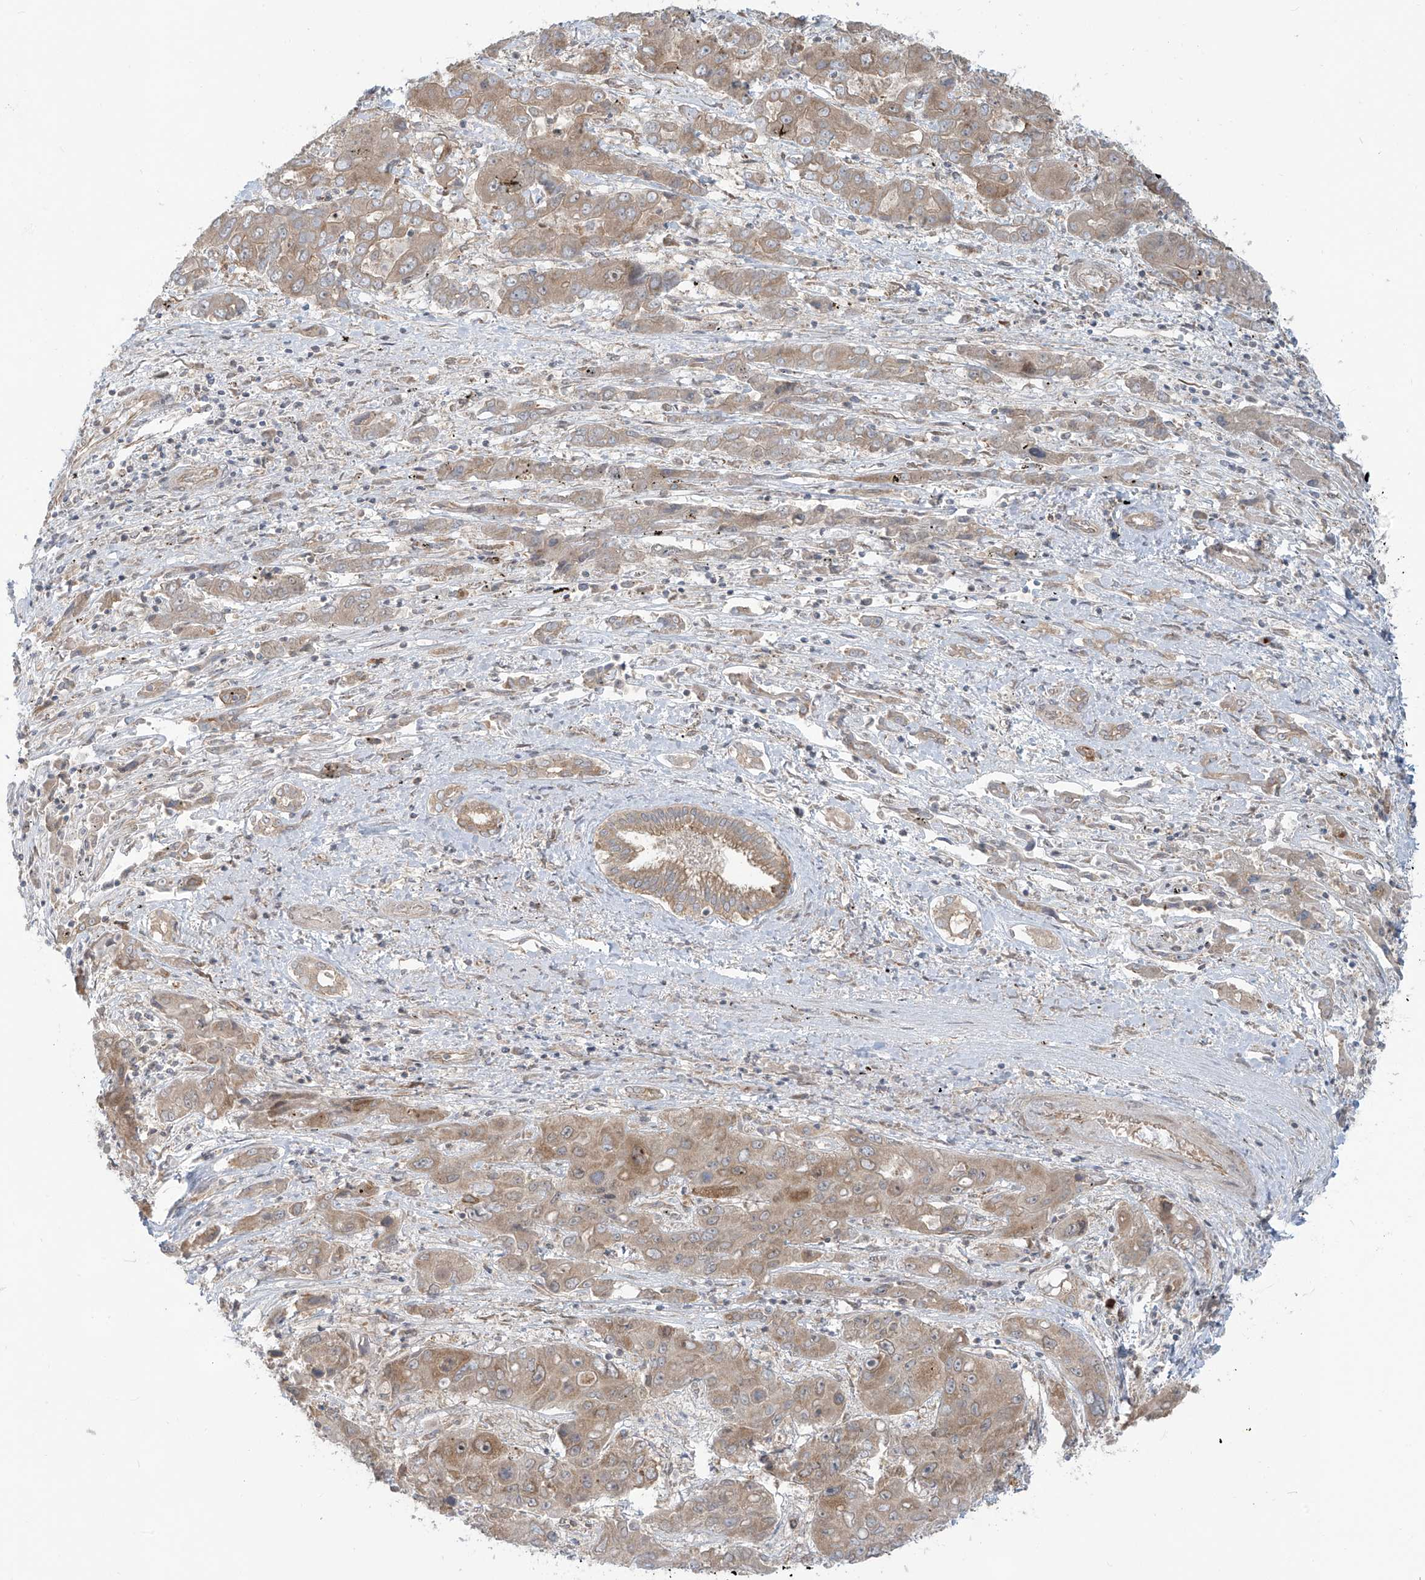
{"staining": {"intensity": "weak", "quantity": ">75%", "location": "cytoplasmic/membranous"}, "tissue": "liver cancer", "cell_type": "Tumor cells", "image_type": "cancer", "snomed": [{"axis": "morphology", "description": "Cholangiocarcinoma"}, {"axis": "topography", "description": "Liver"}], "caption": "Protein analysis of liver cancer tissue demonstrates weak cytoplasmic/membranous expression in approximately >75% of tumor cells.", "gene": "TRIM67", "patient": {"sex": "male", "age": 67}}